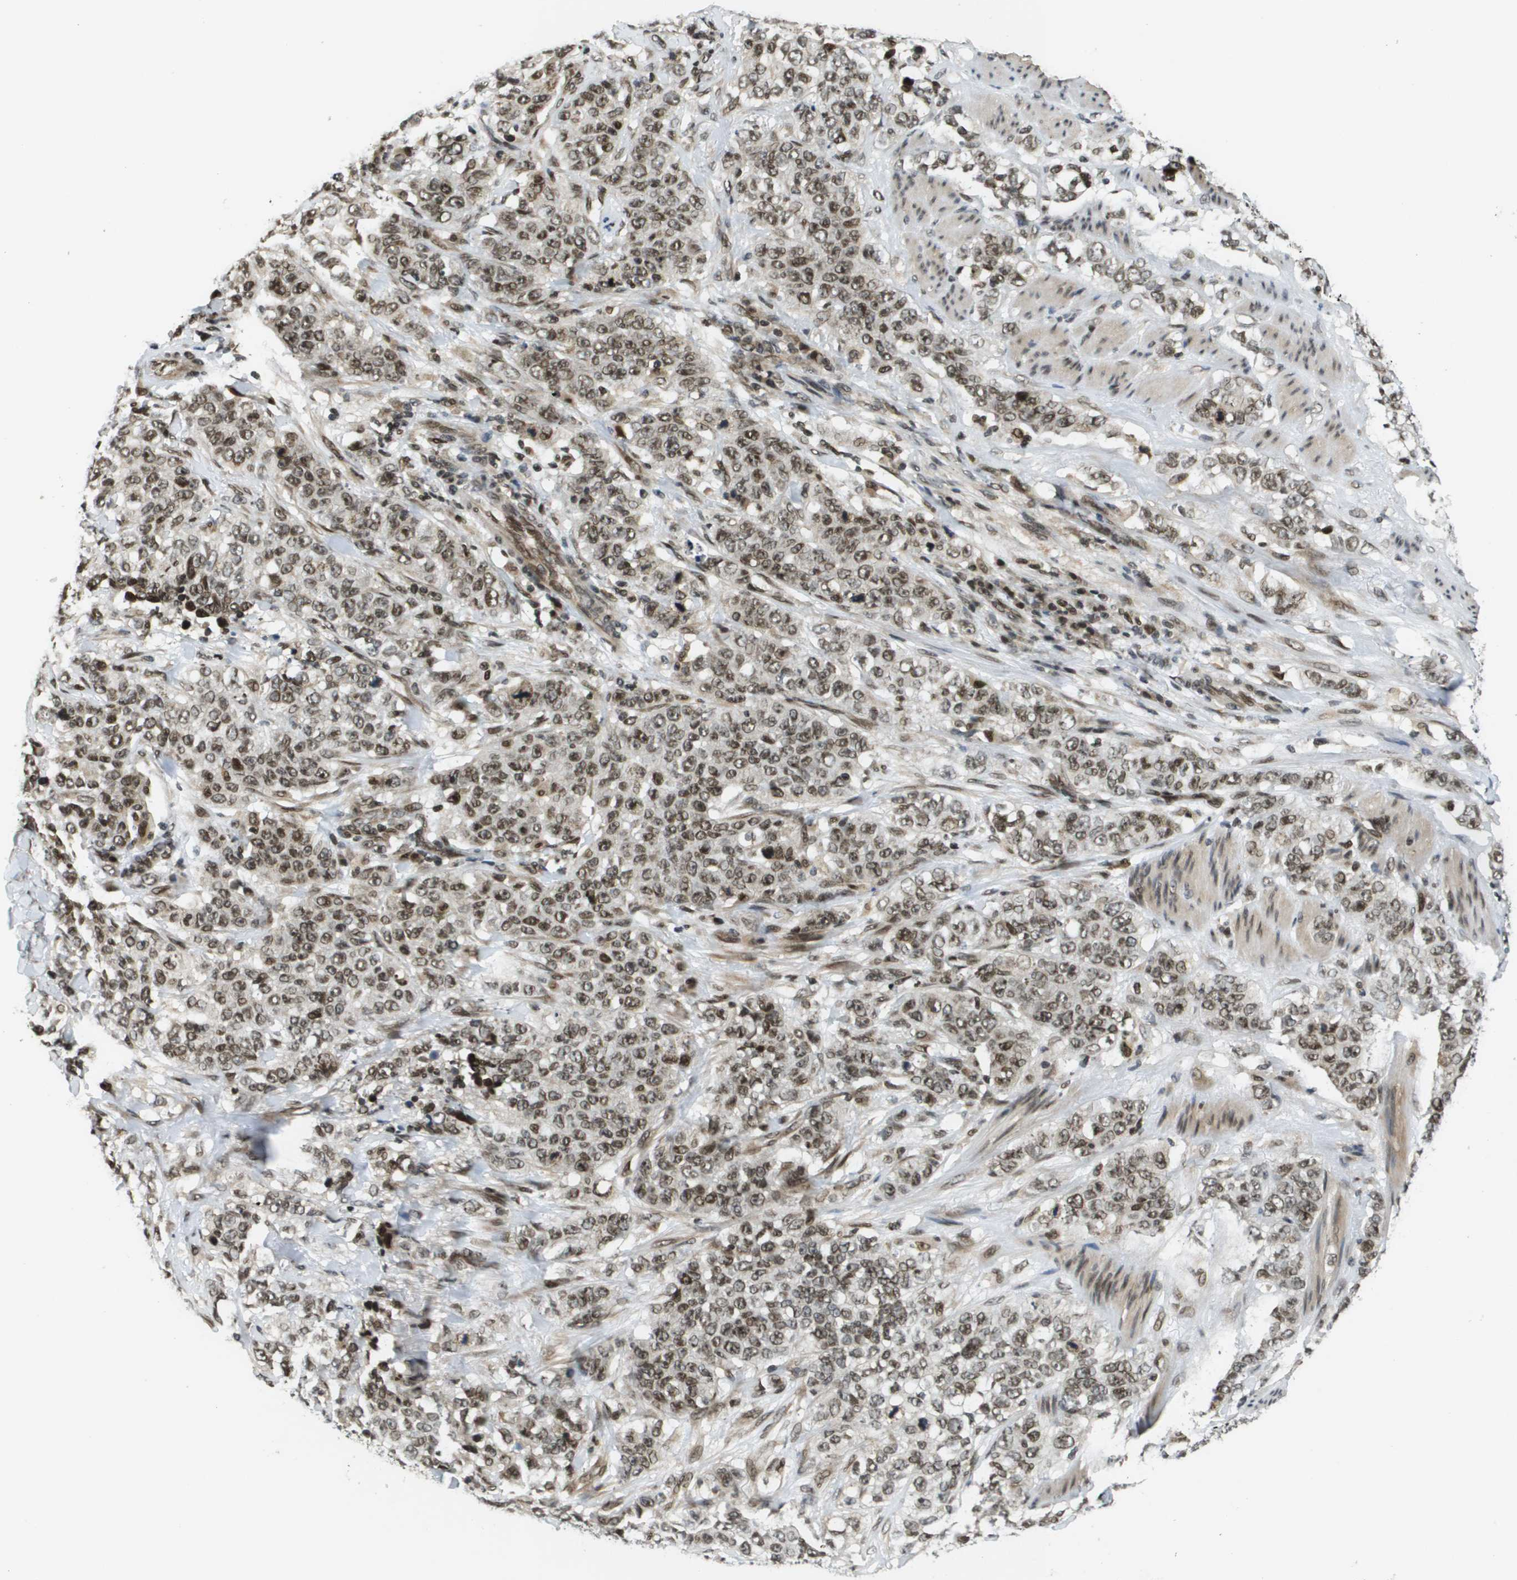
{"staining": {"intensity": "moderate", "quantity": ">75%", "location": "nuclear"}, "tissue": "stomach cancer", "cell_type": "Tumor cells", "image_type": "cancer", "snomed": [{"axis": "morphology", "description": "Adenocarcinoma, NOS"}, {"axis": "topography", "description": "Stomach"}], "caption": "This is a histology image of immunohistochemistry (IHC) staining of adenocarcinoma (stomach), which shows moderate positivity in the nuclear of tumor cells.", "gene": "RECQL4", "patient": {"sex": "male", "age": 48}}